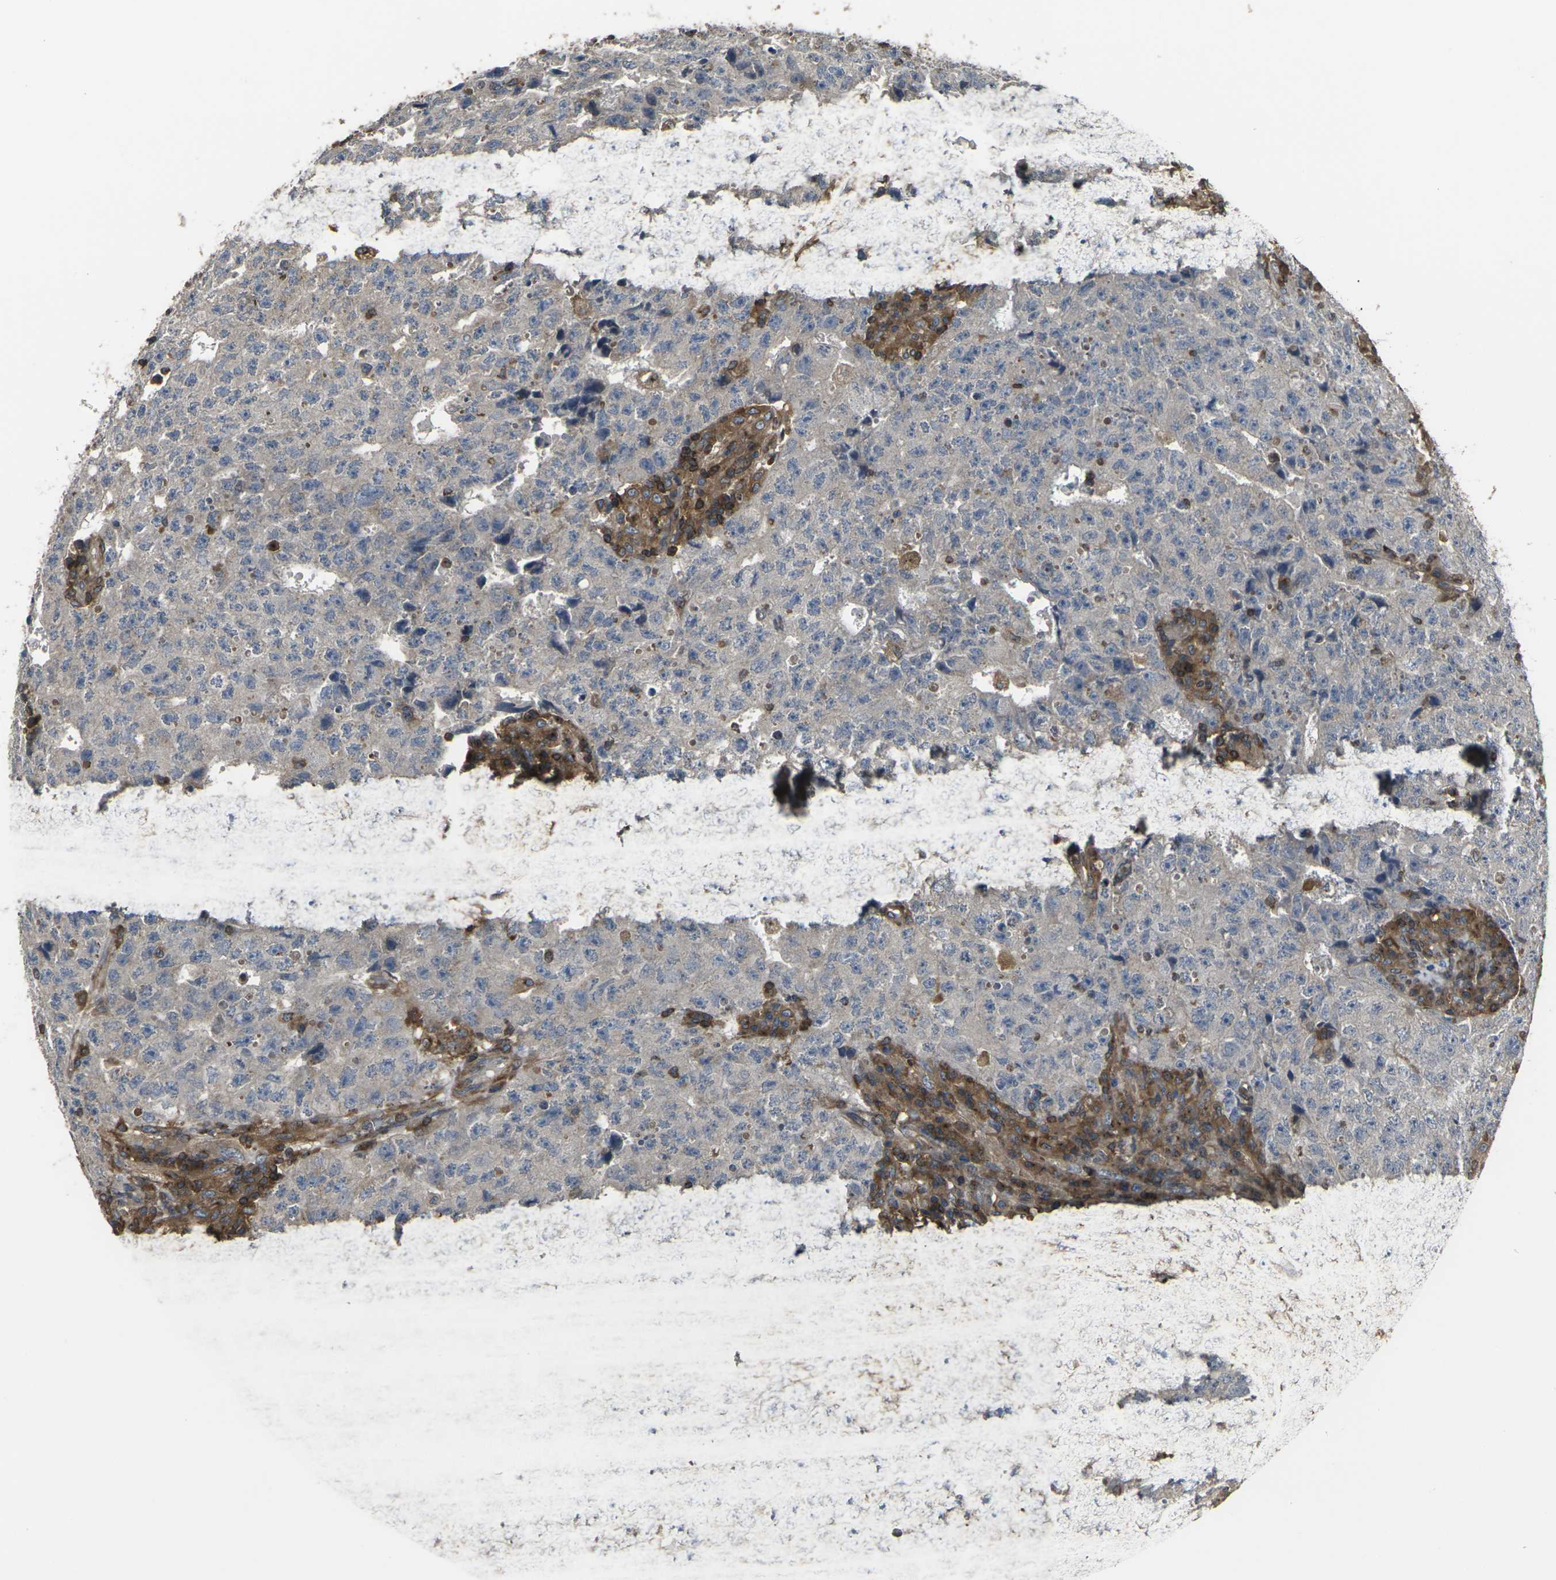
{"staining": {"intensity": "negative", "quantity": "none", "location": "none"}, "tissue": "testis cancer", "cell_type": "Tumor cells", "image_type": "cancer", "snomed": [{"axis": "morphology", "description": "Necrosis, NOS"}, {"axis": "morphology", "description": "Carcinoma, Embryonal, NOS"}, {"axis": "topography", "description": "Testis"}], "caption": "Photomicrograph shows no protein positivity in tumor cells of testis embryonal carcinoma tissue.", "gene": "PRKACB", "patient": {"sex": "male", "age": 19}}